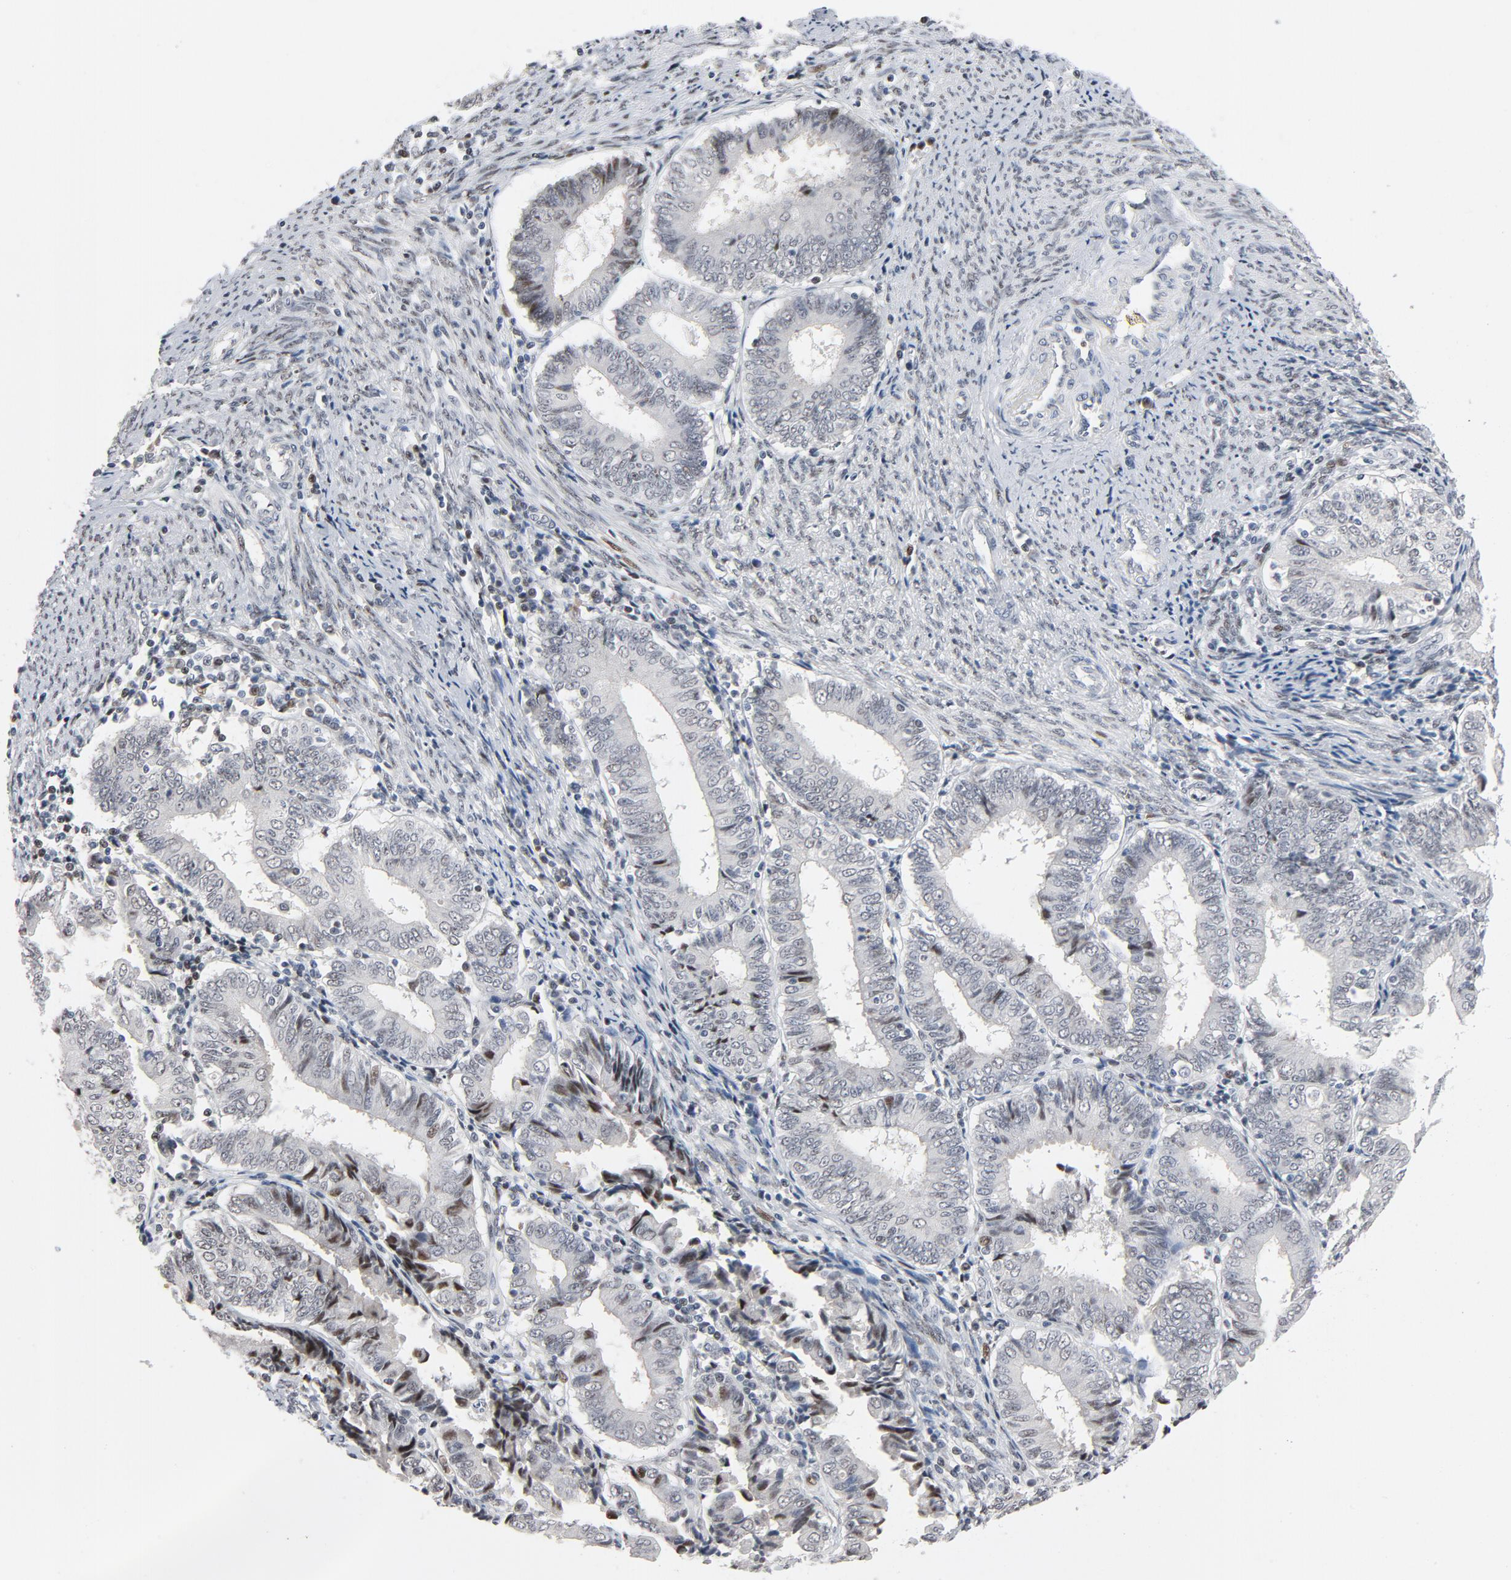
{"staining": {"intensity": "weak", "quantity": "<25%", "location": "nuclear"}, "tissue": "endometrial cancer", "cell_type": "Tumor cells", "image_type": "cancer", "snomed": [{"axis": "morphology", "description": "Adenocarcinoma, NOS"}, {"axis": "topography", "description": "Endometrium"}], "caption": "IHC of human endometrial cancer (adenocarcinoma) exhibits no staining in tumor cells.", "gene": "FSCB", "patient": {"sex": "female", "age": 75}}